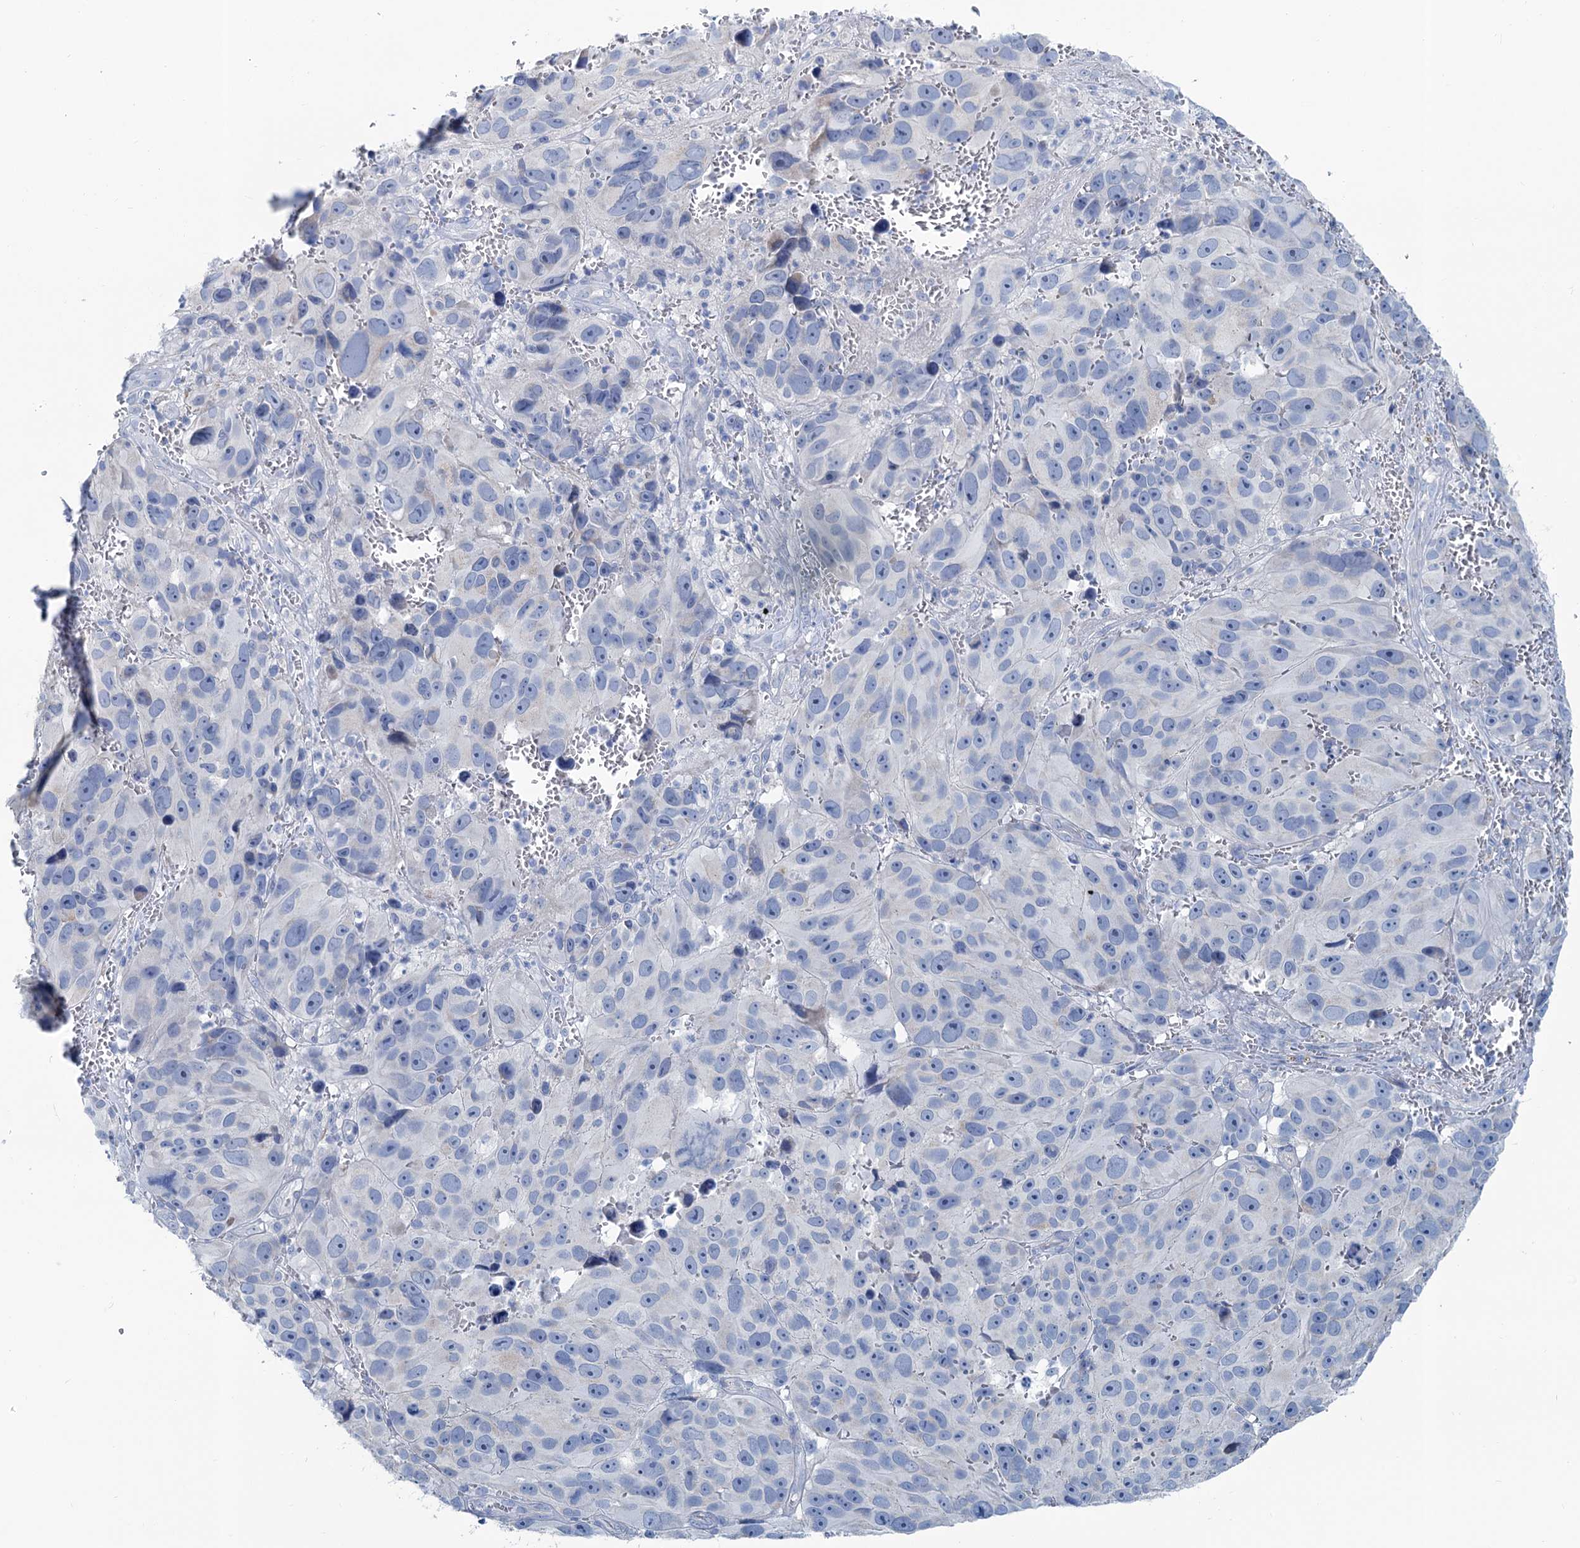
{"staining": {"intensity": "negative", "quantity": "none", "location": "none"}, "tissue": "melanoma", "cell_type": "Tumor cells", "image_type": "cancer", "snomed": [{"axis": "morphology", "description": "Malignant melanoma, NOS"}, {"axis": "topography", "description": "Skin"}], "caption": "Tumor cells show no significant protein staining in melanoma.", "gene": "SLC1A3", "patient": {"sex": "male", "age": 84}}